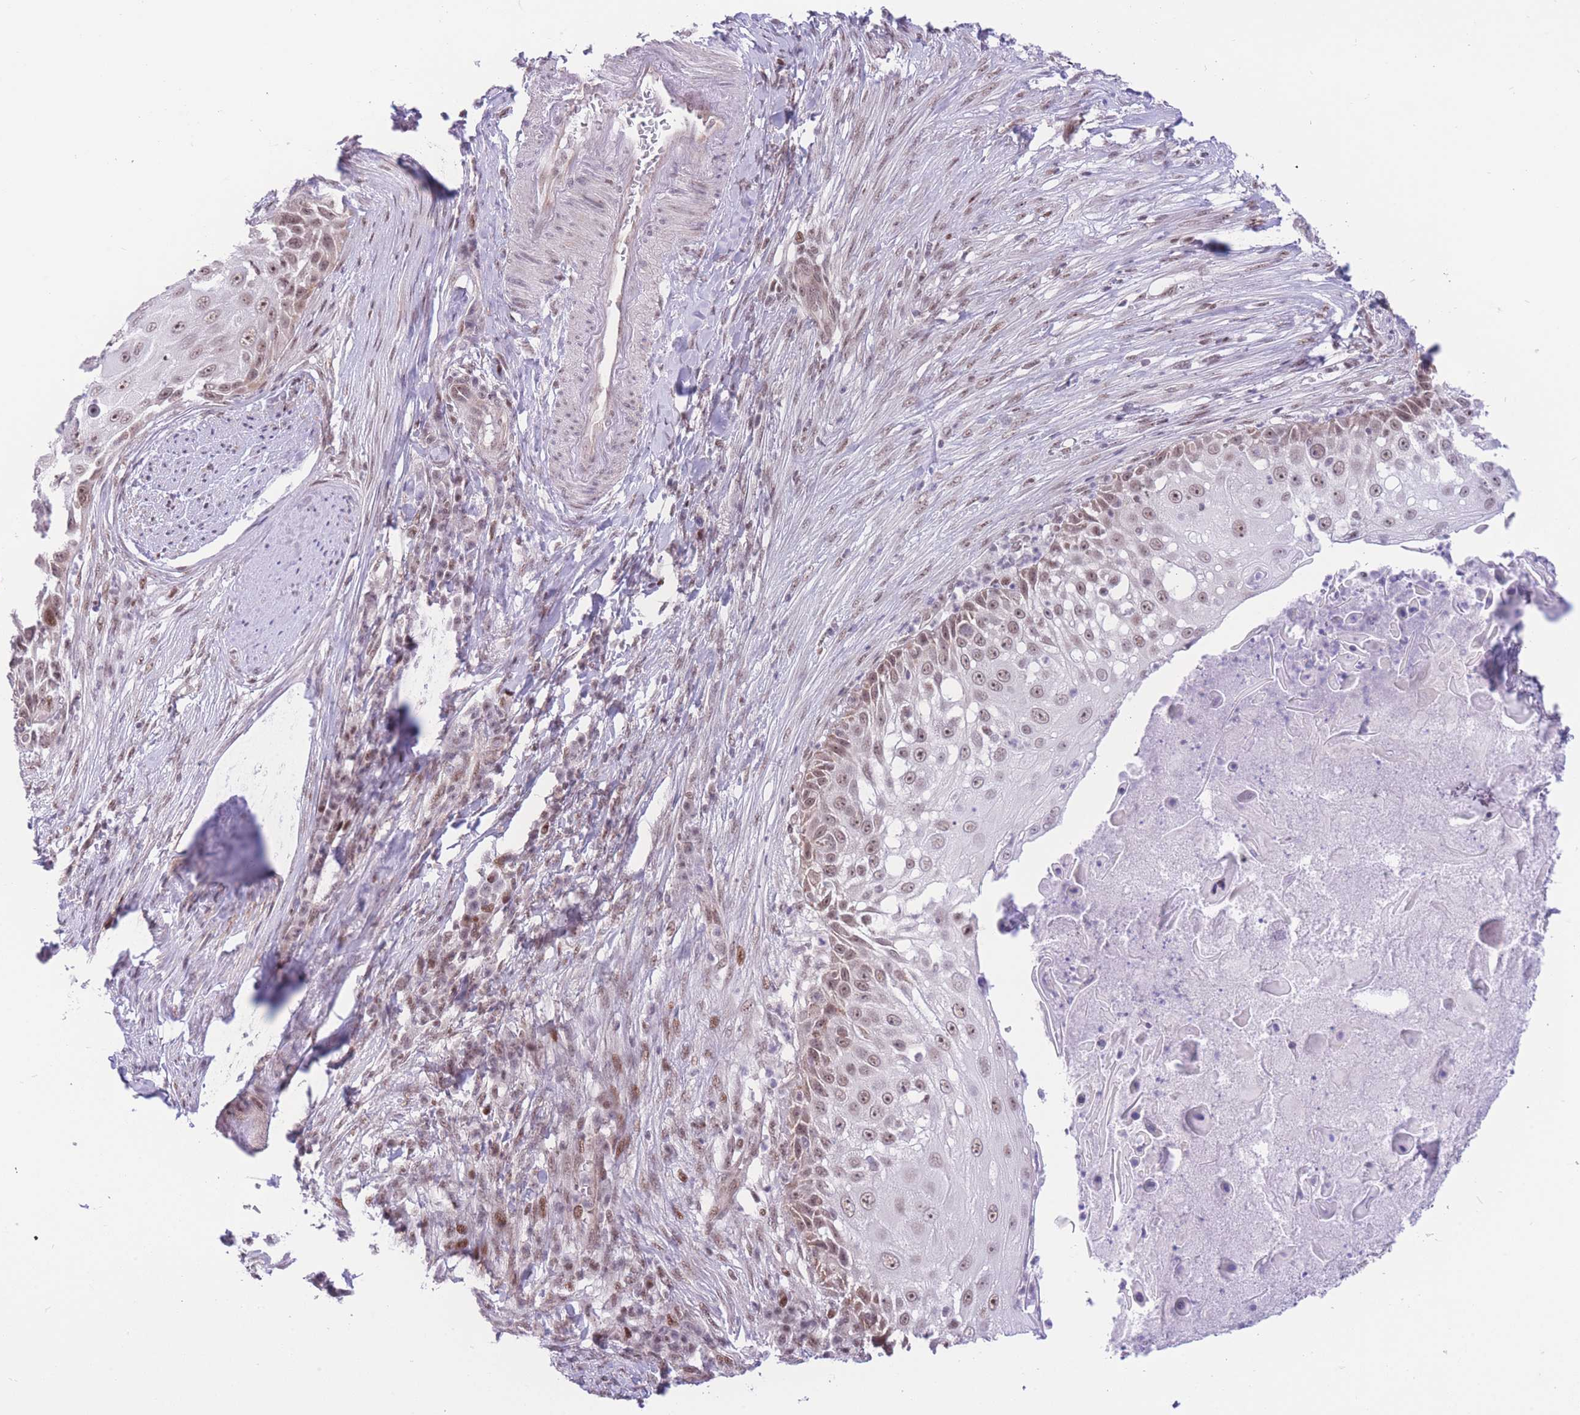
{"staining": {"intensity": "moderate", "quantity": ">75%", "location": "nuclear"}, "tissue": "skin cancer", "cell_type": "Tumor cells", "image_type": "cancer", "snomed": [{"axis": "morphology", "description": "Squamous cell carcinoma, NOS"}, {"axis": "topography", "description": "Skin"}], "caption": "This image shows skin cancer stained with immunohistochemistry (IHC) to label a protein in brown. The nuclear of tumor cells show moderate positivity for the protein. Nuclei are counter-stained blue.", "gene": "PCIF1", "patient": {"sex": "female", "age": 44}}